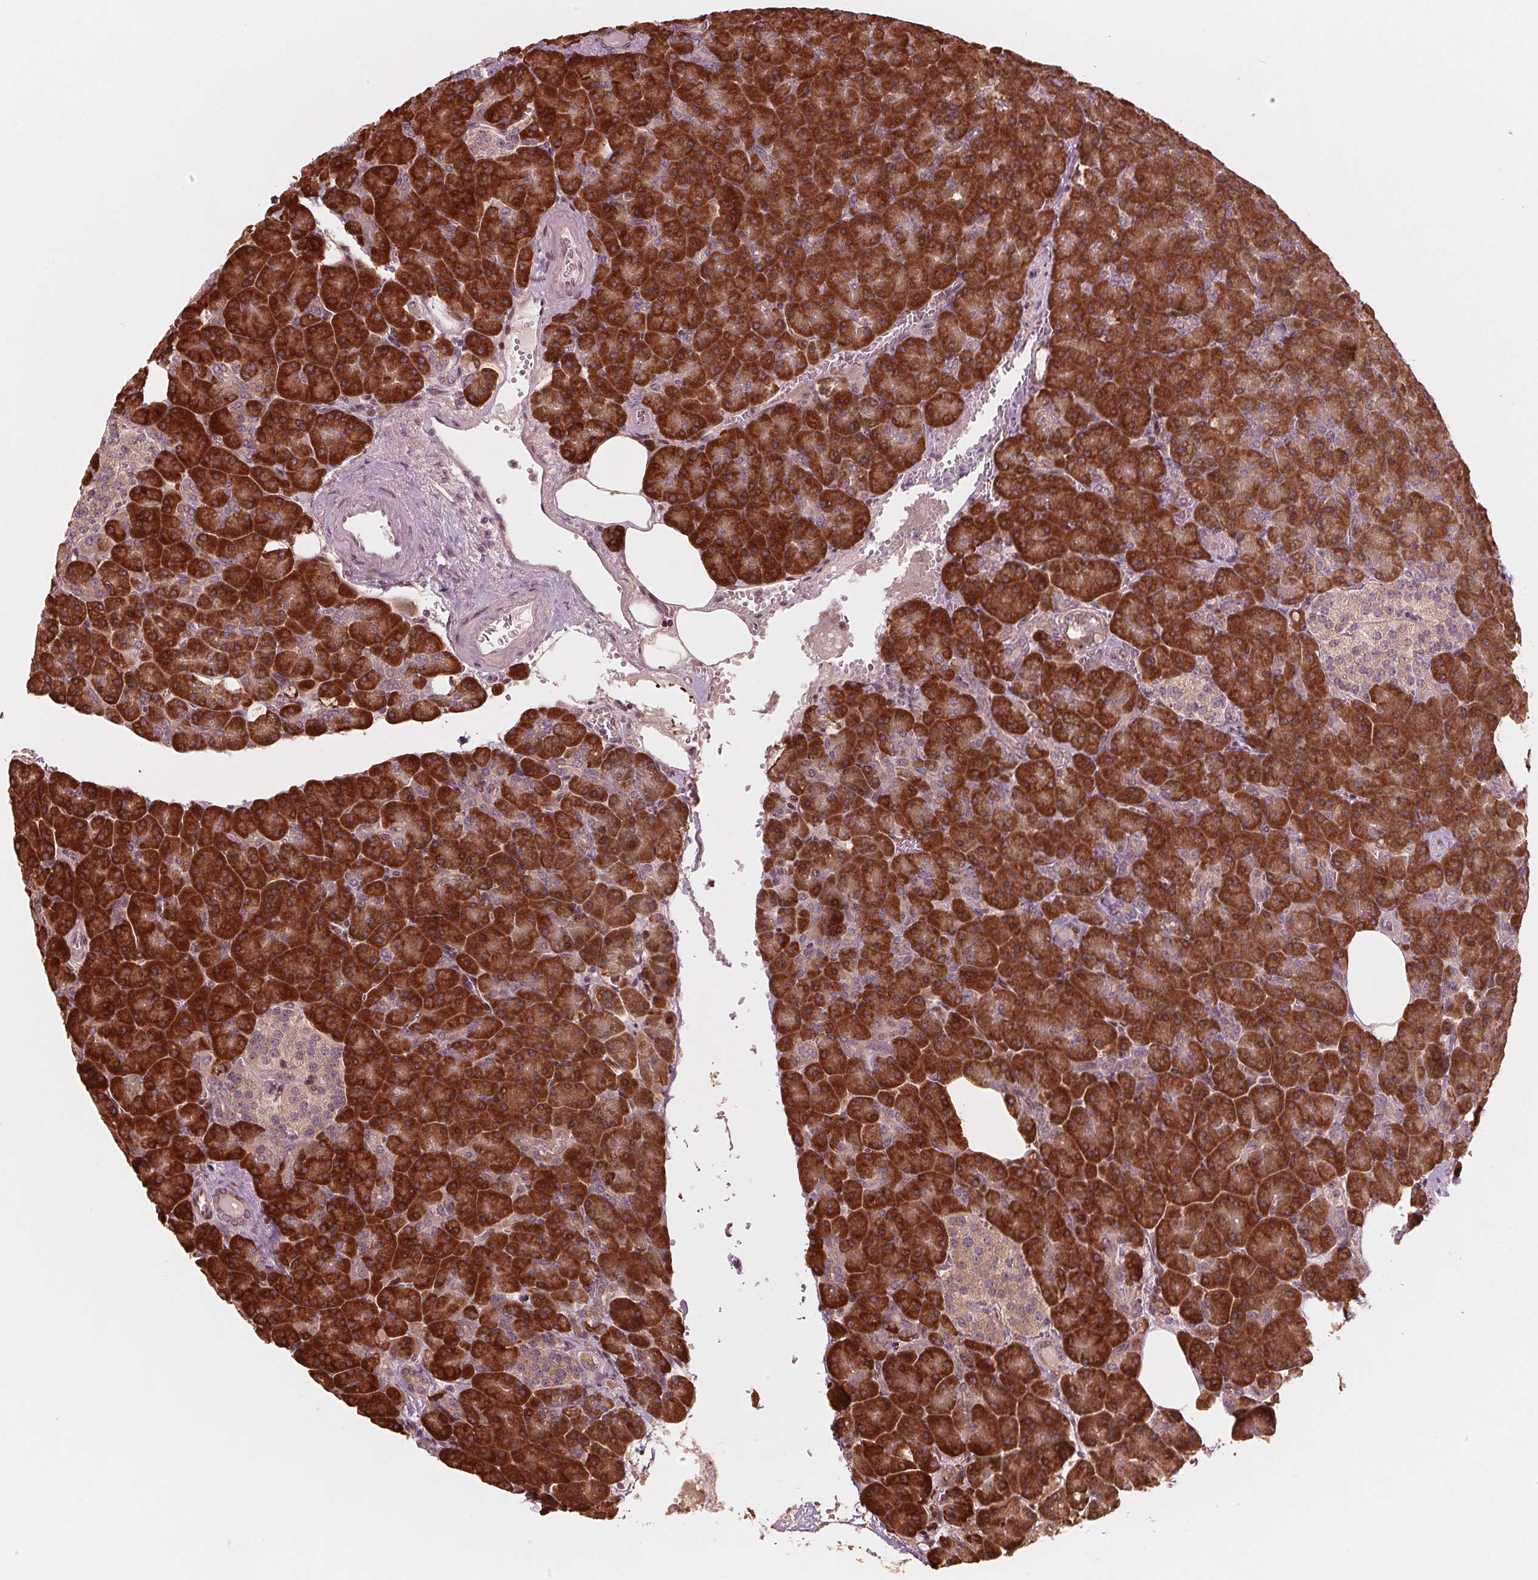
{"staining": {"intensity": "strong", "quantity": ">75%", "location": "cytoplasmic/membranous"}, "tissue": "pancreas", "cell_type": "Exocrine glandular cells", "image_type": "normal", "snomed": [{"axis": "morphology", "description": "Normal tissue, NOS"}, {"axis": "topography", "description": "Pancreas"}], "caption": "Immunohistochemistry (IHC) histopathology image of benign human pancreas stained for a protein (brown), which demonstrates high levels of strong cytoplasmic/membranous expression in approximately >75% of exocrine glandular cells.", "gene": "CMIP", "patient": {"sex": "female", "age": 74}}